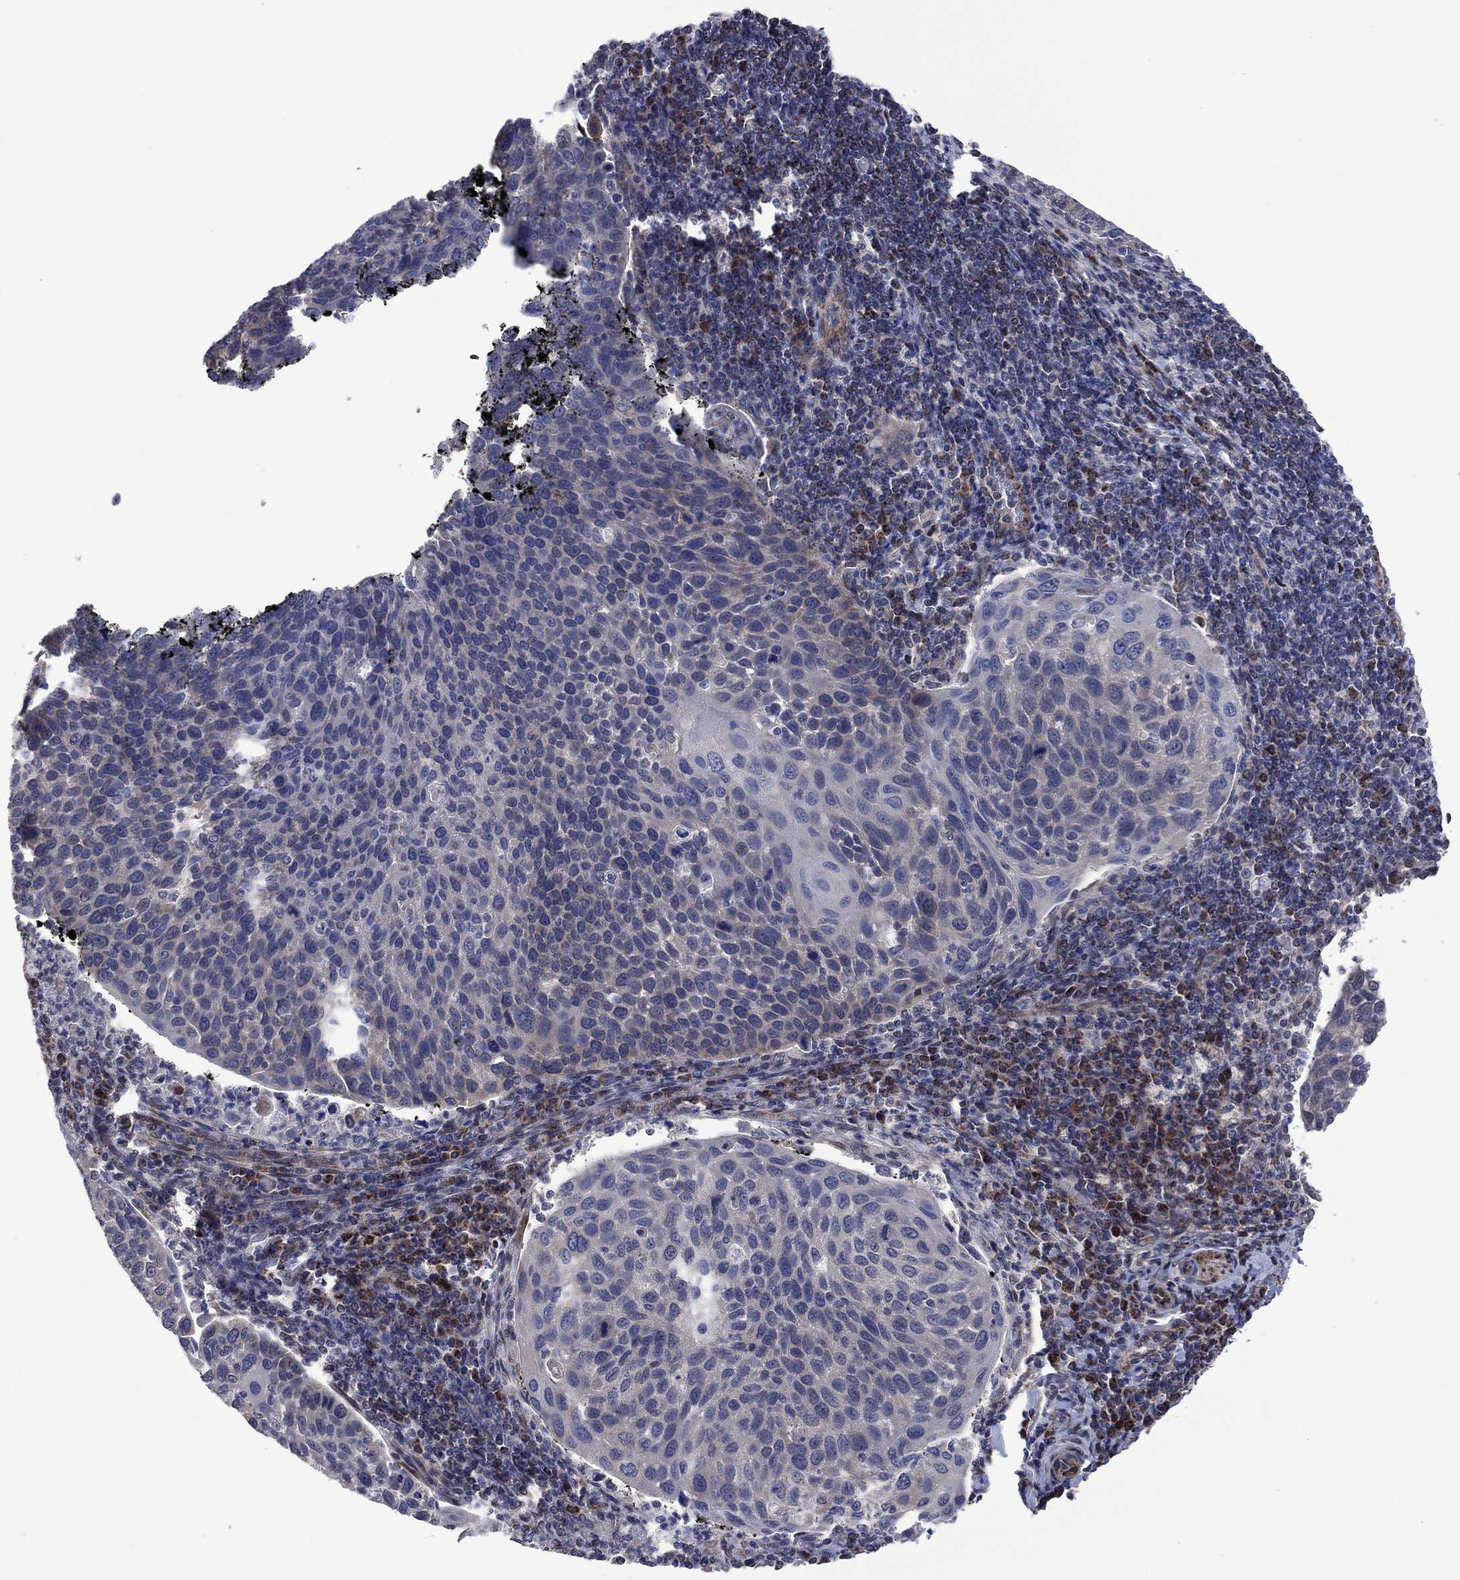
{"staining": {"intensity": "negative", "quantity": "none", "location": "none"}, "tissue": "cervical cancer", "cell_type": "Tumor cells", "image_type": "cancer", "snomed": [{"axis": "morphology", "description": "Squamous cell carcinoma, NOS"}, {"axis": "topography", "description": "Cervix"}], "caption": "Human squamous cell carcinoma (cervical) stained for a protein using immunohistochemistry (IHC) exhibits no staining in tumor cells.", "gene": "HTD2", "patient": {"sex": "female", "age": 54}}